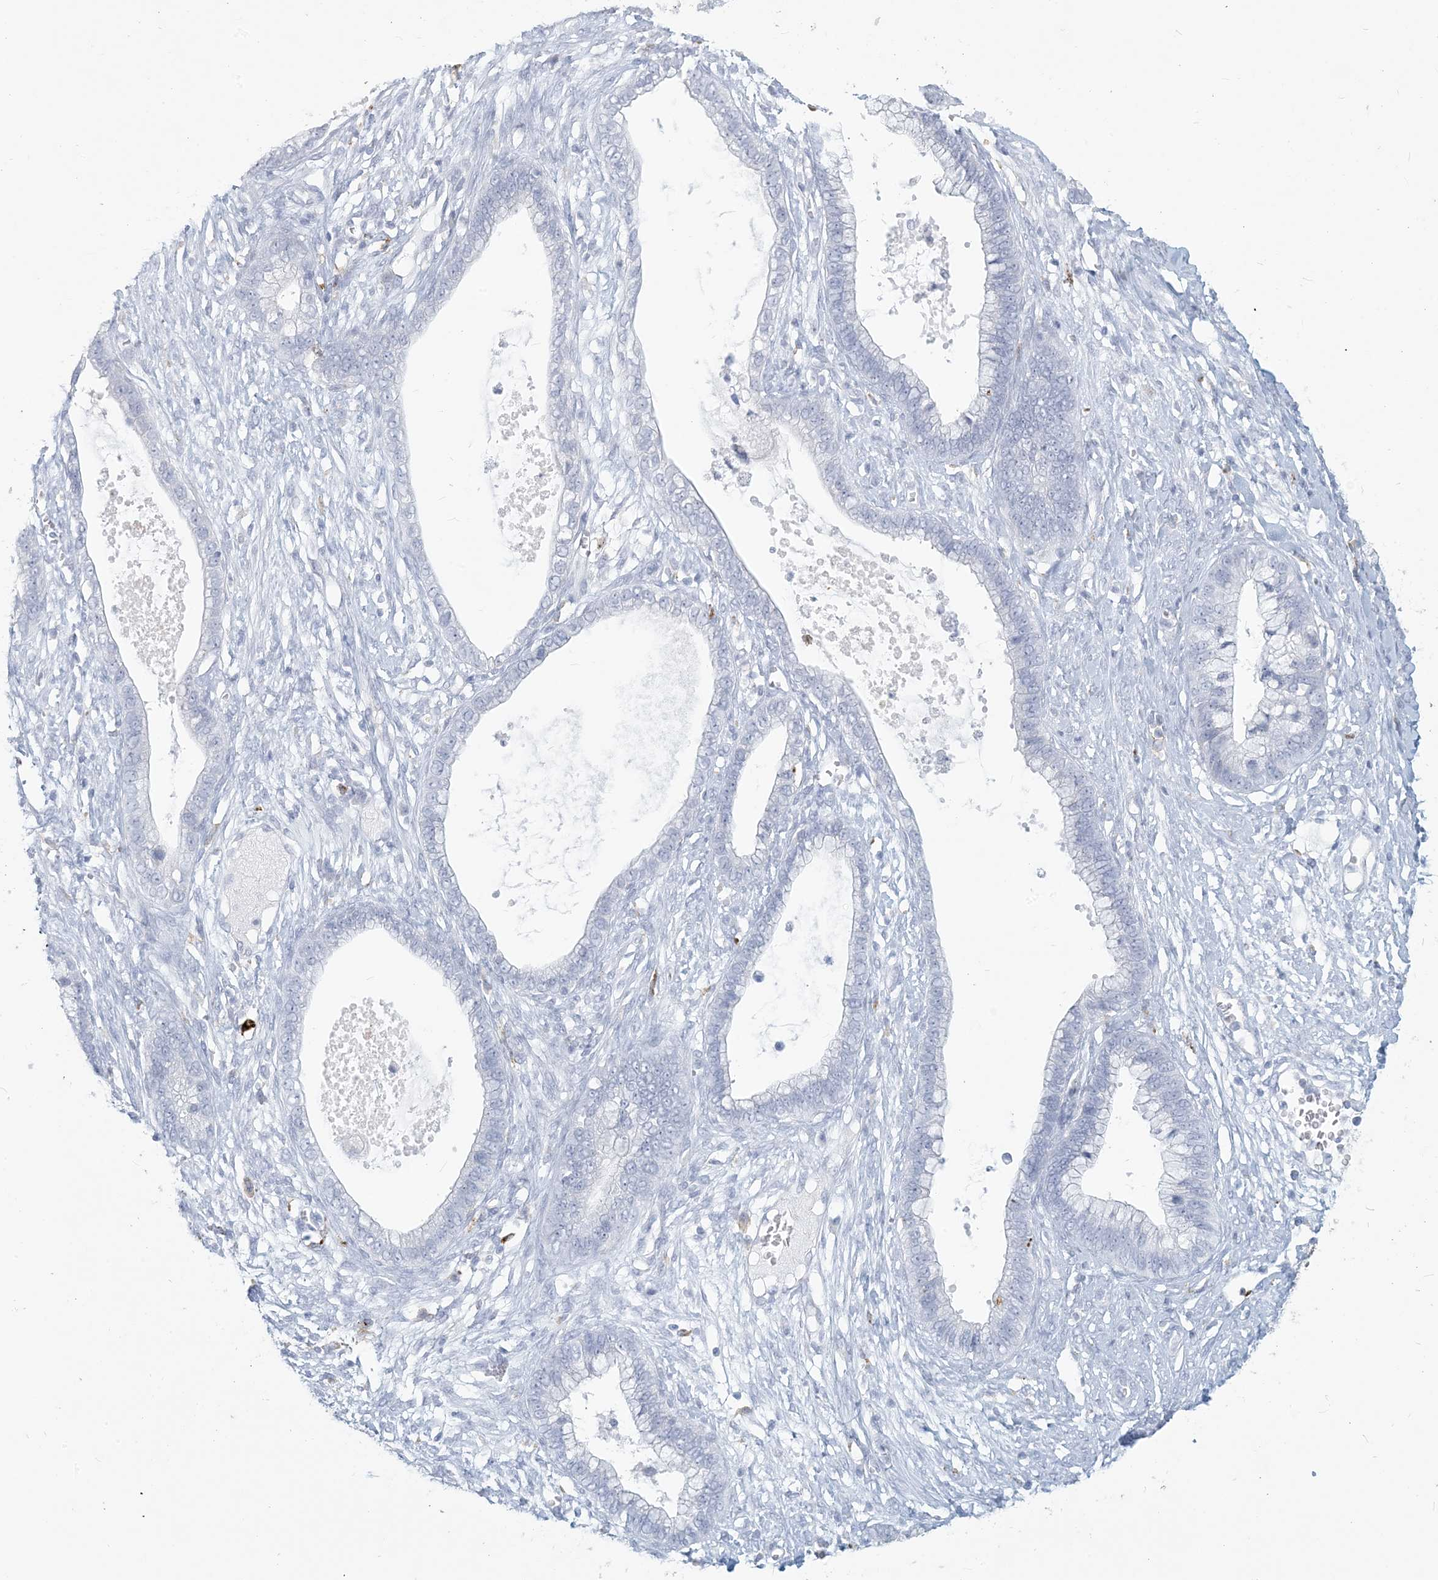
{"staining": {"intensity": "negative", "quantity": "none", "location": "none"}, "tissue": "cervical cancer", "cell_type": "Tumor cells", "image_type": "cancer", "snomed": [{"axis": "morphology", "description": "Adenocarcinoma, NOS"}, {"axis": "topography", "description": "Cervix"}], "caption": "Histopathology image shows no significant protein expression in tumor cells of cervical adenocarcinoma.", "gene": "HLA-DRB1", "patient": {"sex": "female", "age": 44}}